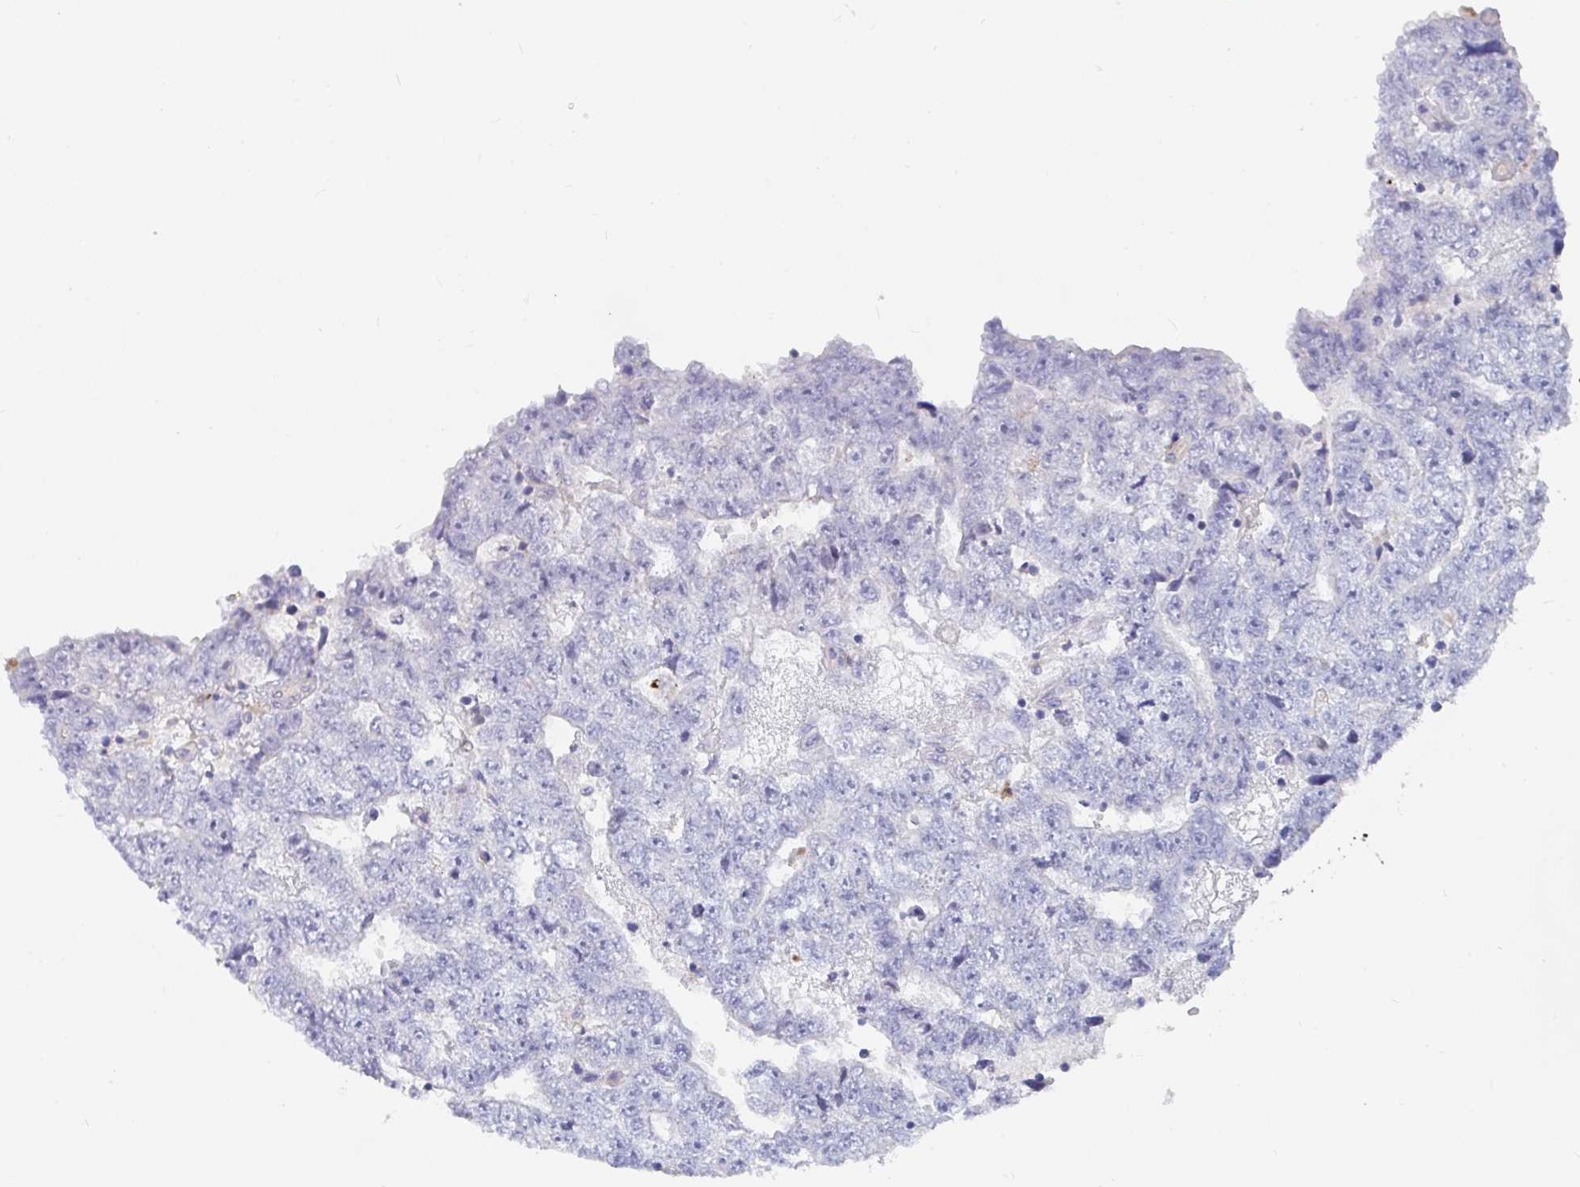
{"staining": {"intensity": "negative", "quantity": "none", "location": "none"}, "tissue": "testis cancer", "cell_type": "Tumor cells", "image_type": "cancer", "snomed": [{"axis": "morphology", "description": "Carcinoma, Embryonal, NOS"}, {"axis": "topography", "description": "Testis"}], "caption": "Immunohistochemistry (IHC) of human embryonal carcinoma (testis) reveals no positivity in tumor cells. (IHC, brightfield microscopy, high magnification).", "gene": "FAM156B", "patient": {"sex": "male", "age": 25}}